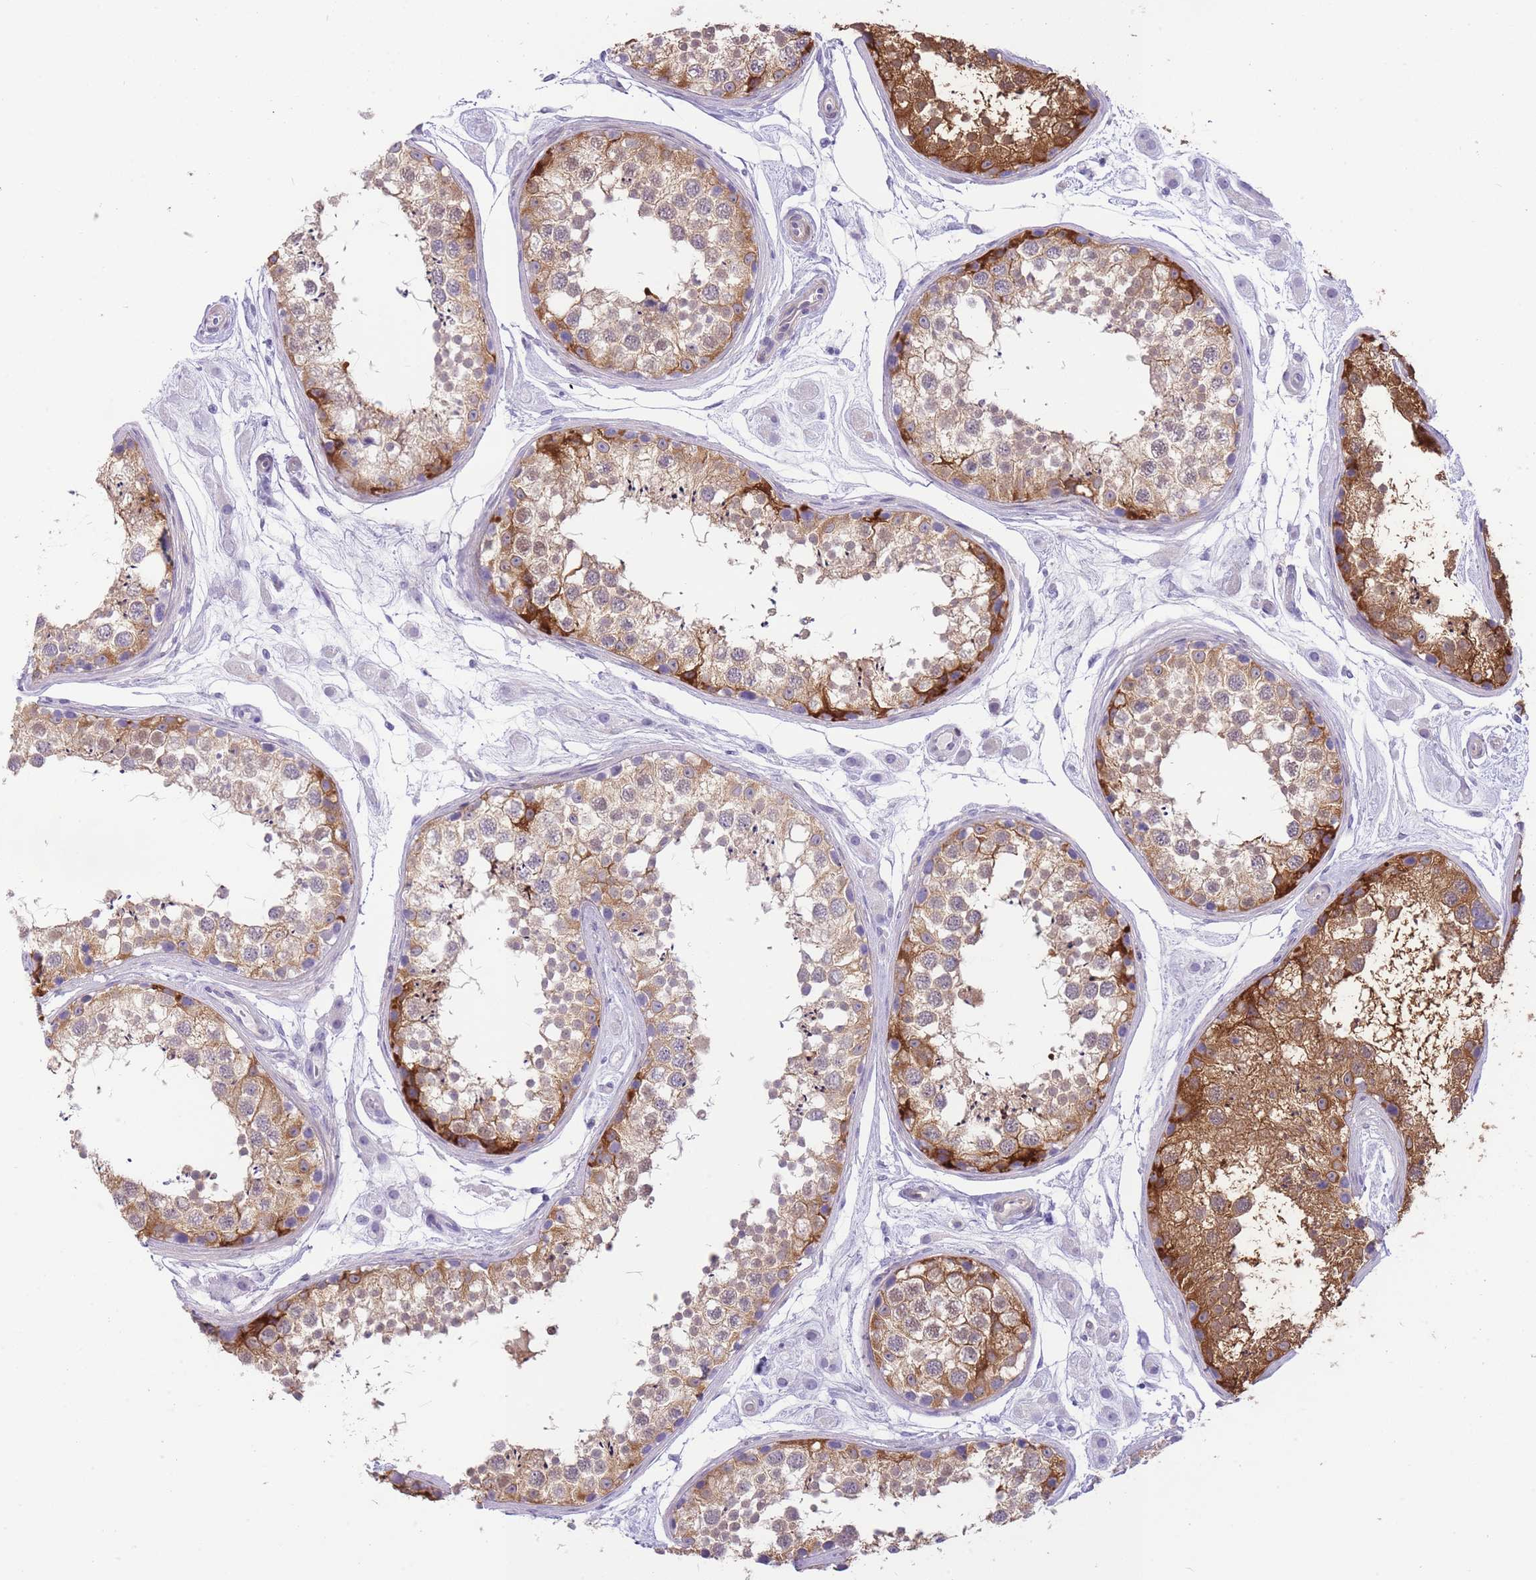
{"staining": {"intensity": "strong", "quantity": "25%-75%", "location": "cytoplasmic/membranous"}, "tissue": "testis", "cell_type": "Cells in seminiferous ducts", "image_type": "normal", "snomed": [{"axis": "morphology", "description": "Normal tissue, NOS"}, {"axis": "topography", "description": "Testis"}], "caption": "A histopathology image of human testis stained for a protein shows strong cytoplasmic/membranous brown staining in cells in seminiferous ducts. The protein of interest is stained brown, and the nuclei are stained in blue (DAB IHC with brightfield microscopy, high magnification).", "gene": "OR11H12", "patient": {"sex": "male", "age": 25}}